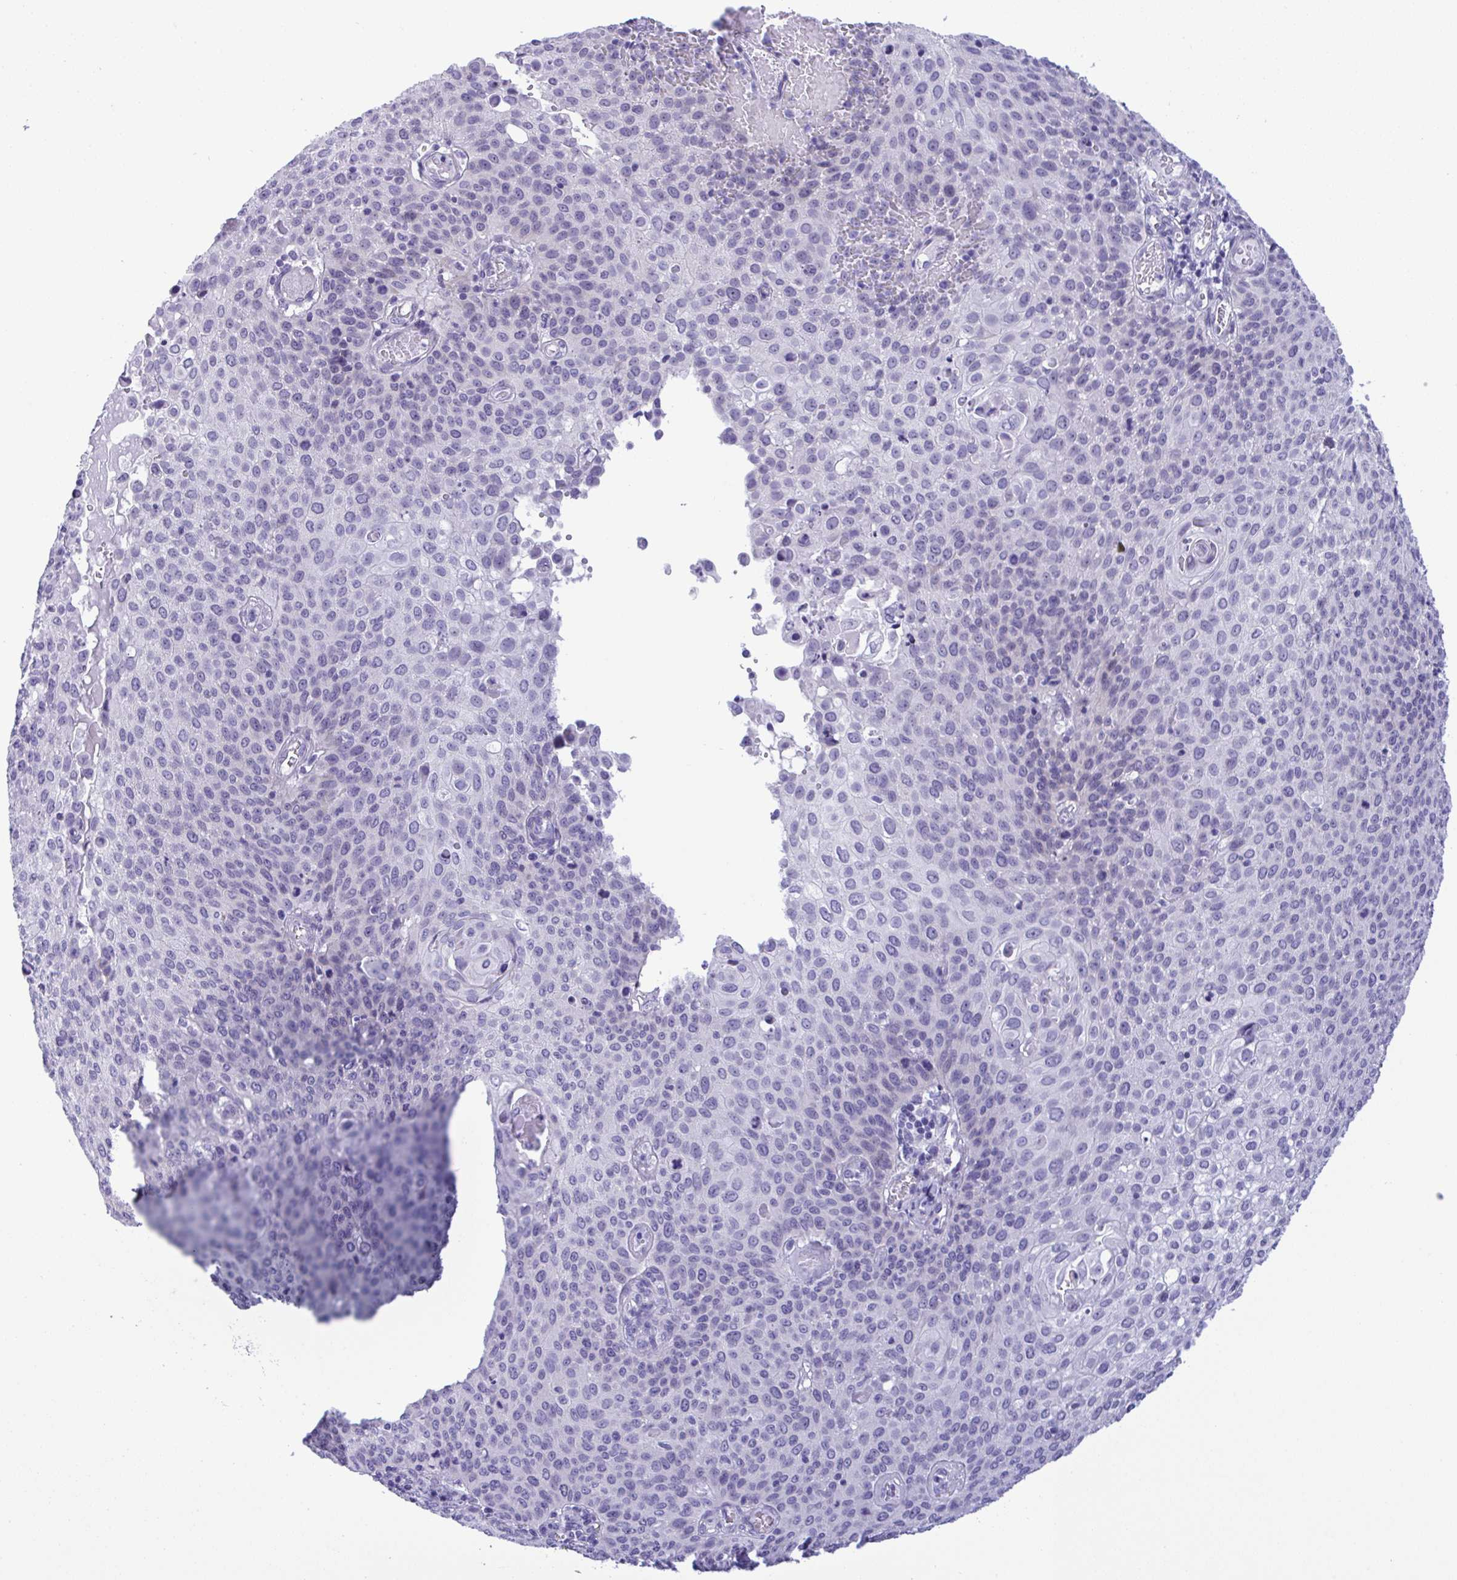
{"staining": {"intensity": "negative", "quantity": "none", "location": "none"}, "tissue": "cervical cancer", "cell_type": "Tumor cells", "image_type": "cancer", "snomed": [{"axis": "morphology", "description": "Squamous cell carcinoma, NOS"}, {"axis": "topography", "description": "Cervix"}], "caption": "Photomicrograph shows no protein expression in tumor cells of cervical cancer (squamous cell carcinoma) tissue.", "gene": "YBX2", "patient": {"sex": "female", "age": 65}}